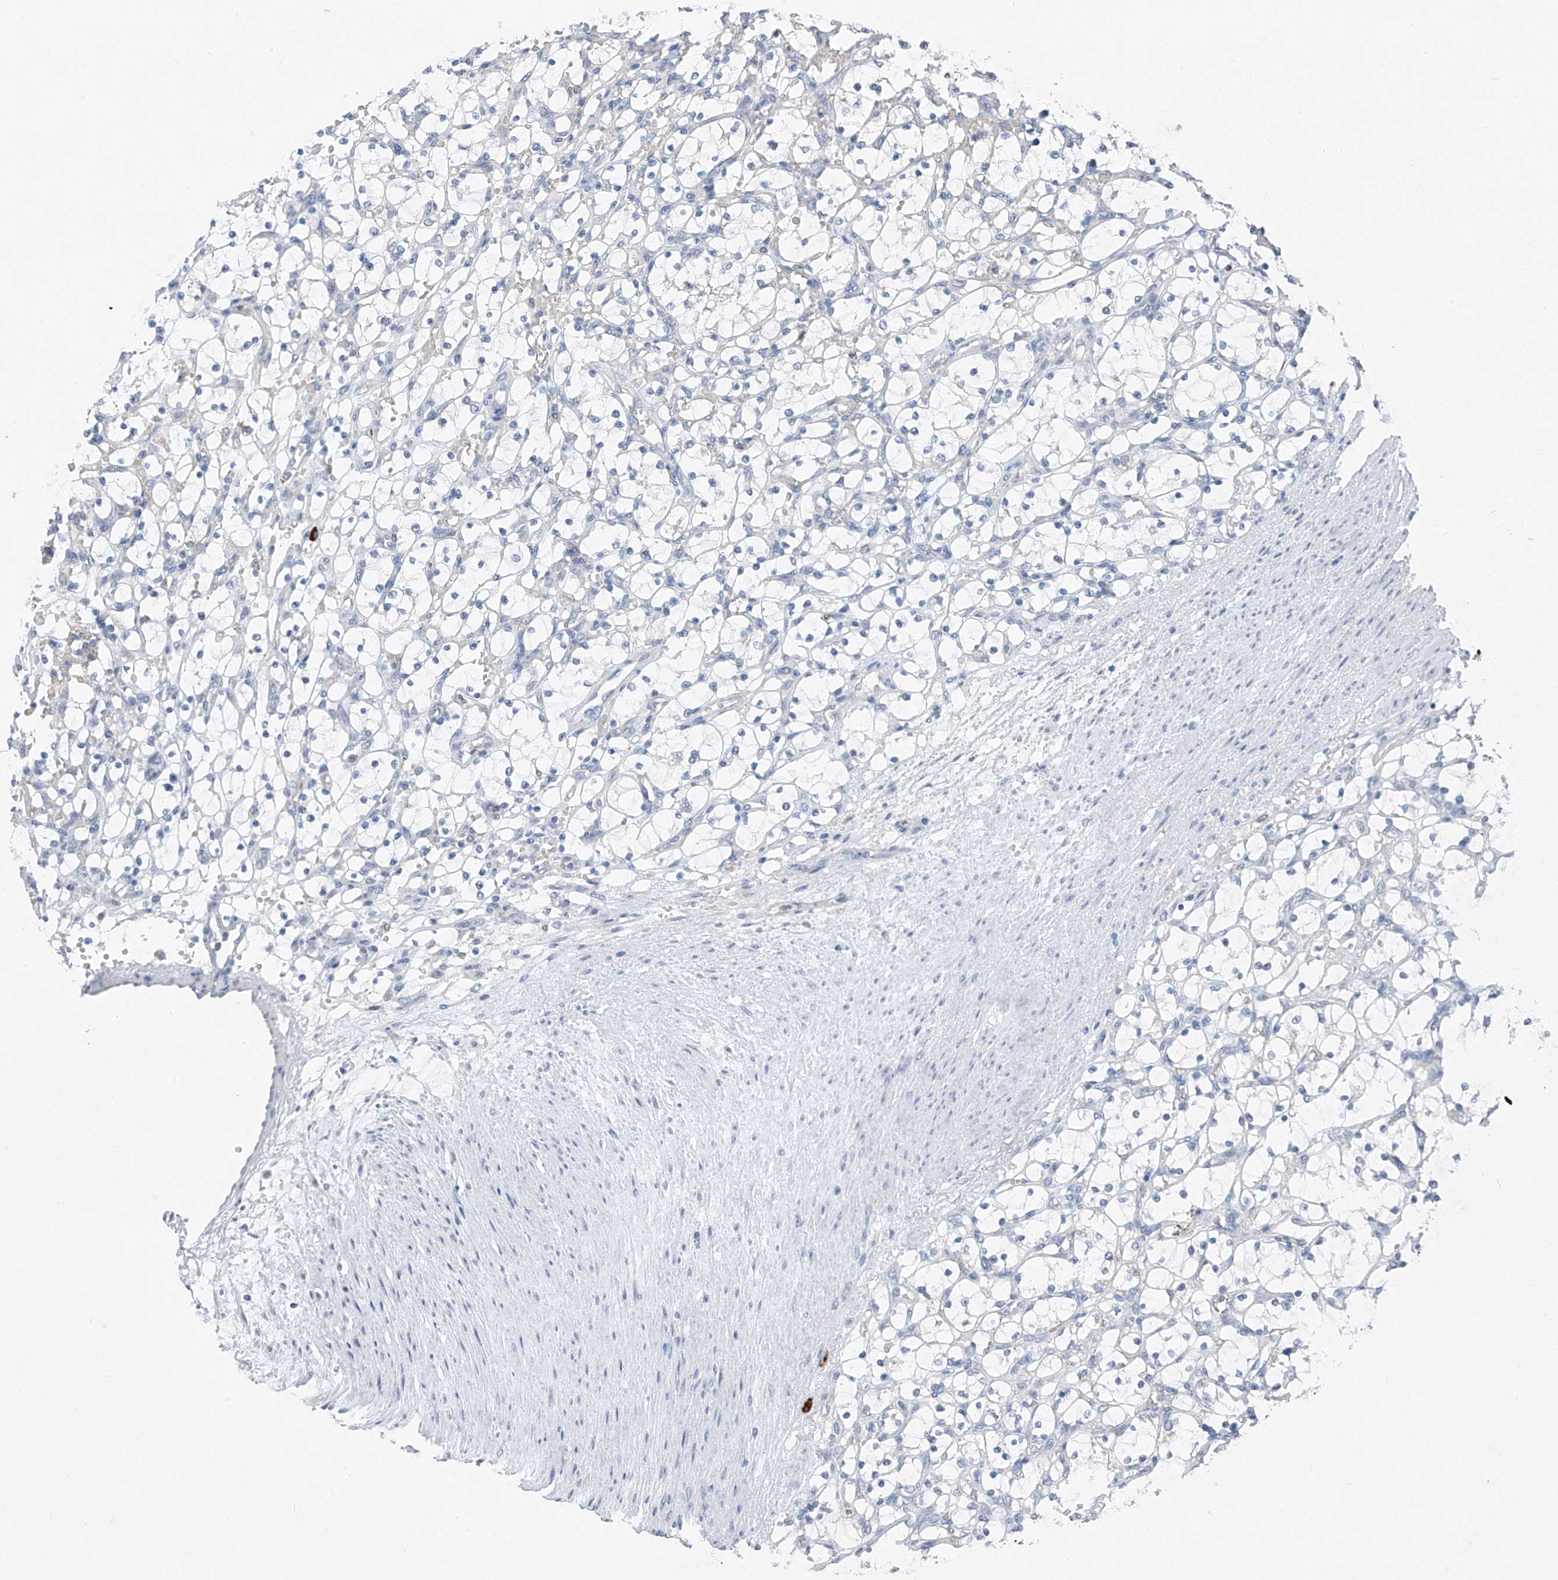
{"staining": {"intensity": "negative", "quantity": "none", "location": "none"}, "tissue": "renal cancer", "cell_type": "Tumor cells", "image_type": "cancer", "snomed": [{"axis": "morphology", "description": "Adenocarcinoma, NOS"}, {"axis": "topography", "description": "Kidney"}], "caption": "Tumor cells are negative for brown protein staining in renal cancer (adenocarcinoma).", "gene": "CHMP2B", "patient": {"sex": "female", "age": 69}}